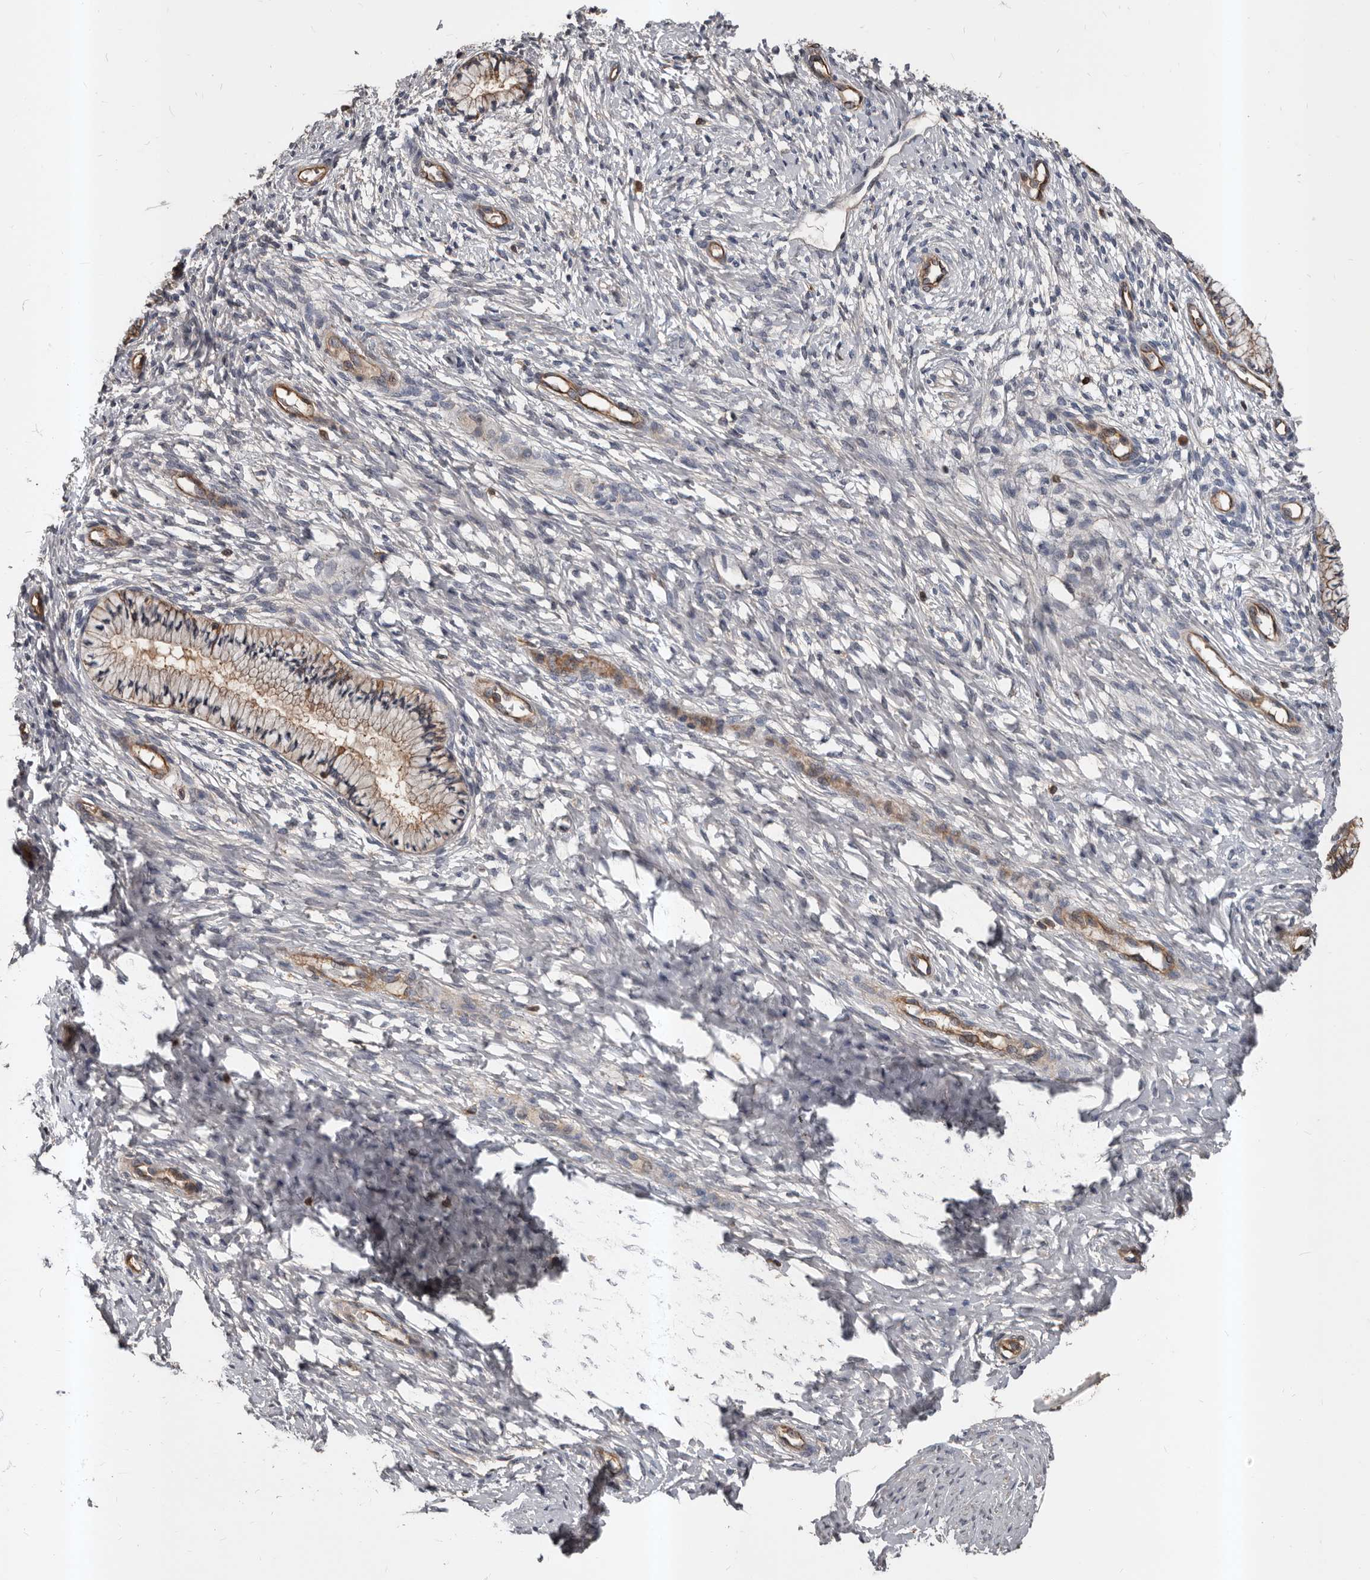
{"staining": {"intensity": "moderate", "quantity": ">75%", "location": "cytoplasmic/membranous"}, "tissue": "cervix", "cell_type": "Glandular cells", "image_type": "normal", "snomed": [{"axis": "morphology", "description": "Normal tissue, NOS"}, {"axis": "topography", "description": "Cervix"}], "caption": "A high-resolution histopathology image shows immunohistochemistry staining of normal cervix, which reveals moderate cytoplasmic/membranous staining in about >75% of glandular cells. Using DAB (3,3'-diaminobenzidine) (brown) and hematoxylin (blue) stains, captured at high magnification using brightfield microscopy.", "gene": "PNRC2", "patient": {"sex": "female", "age": 36}}